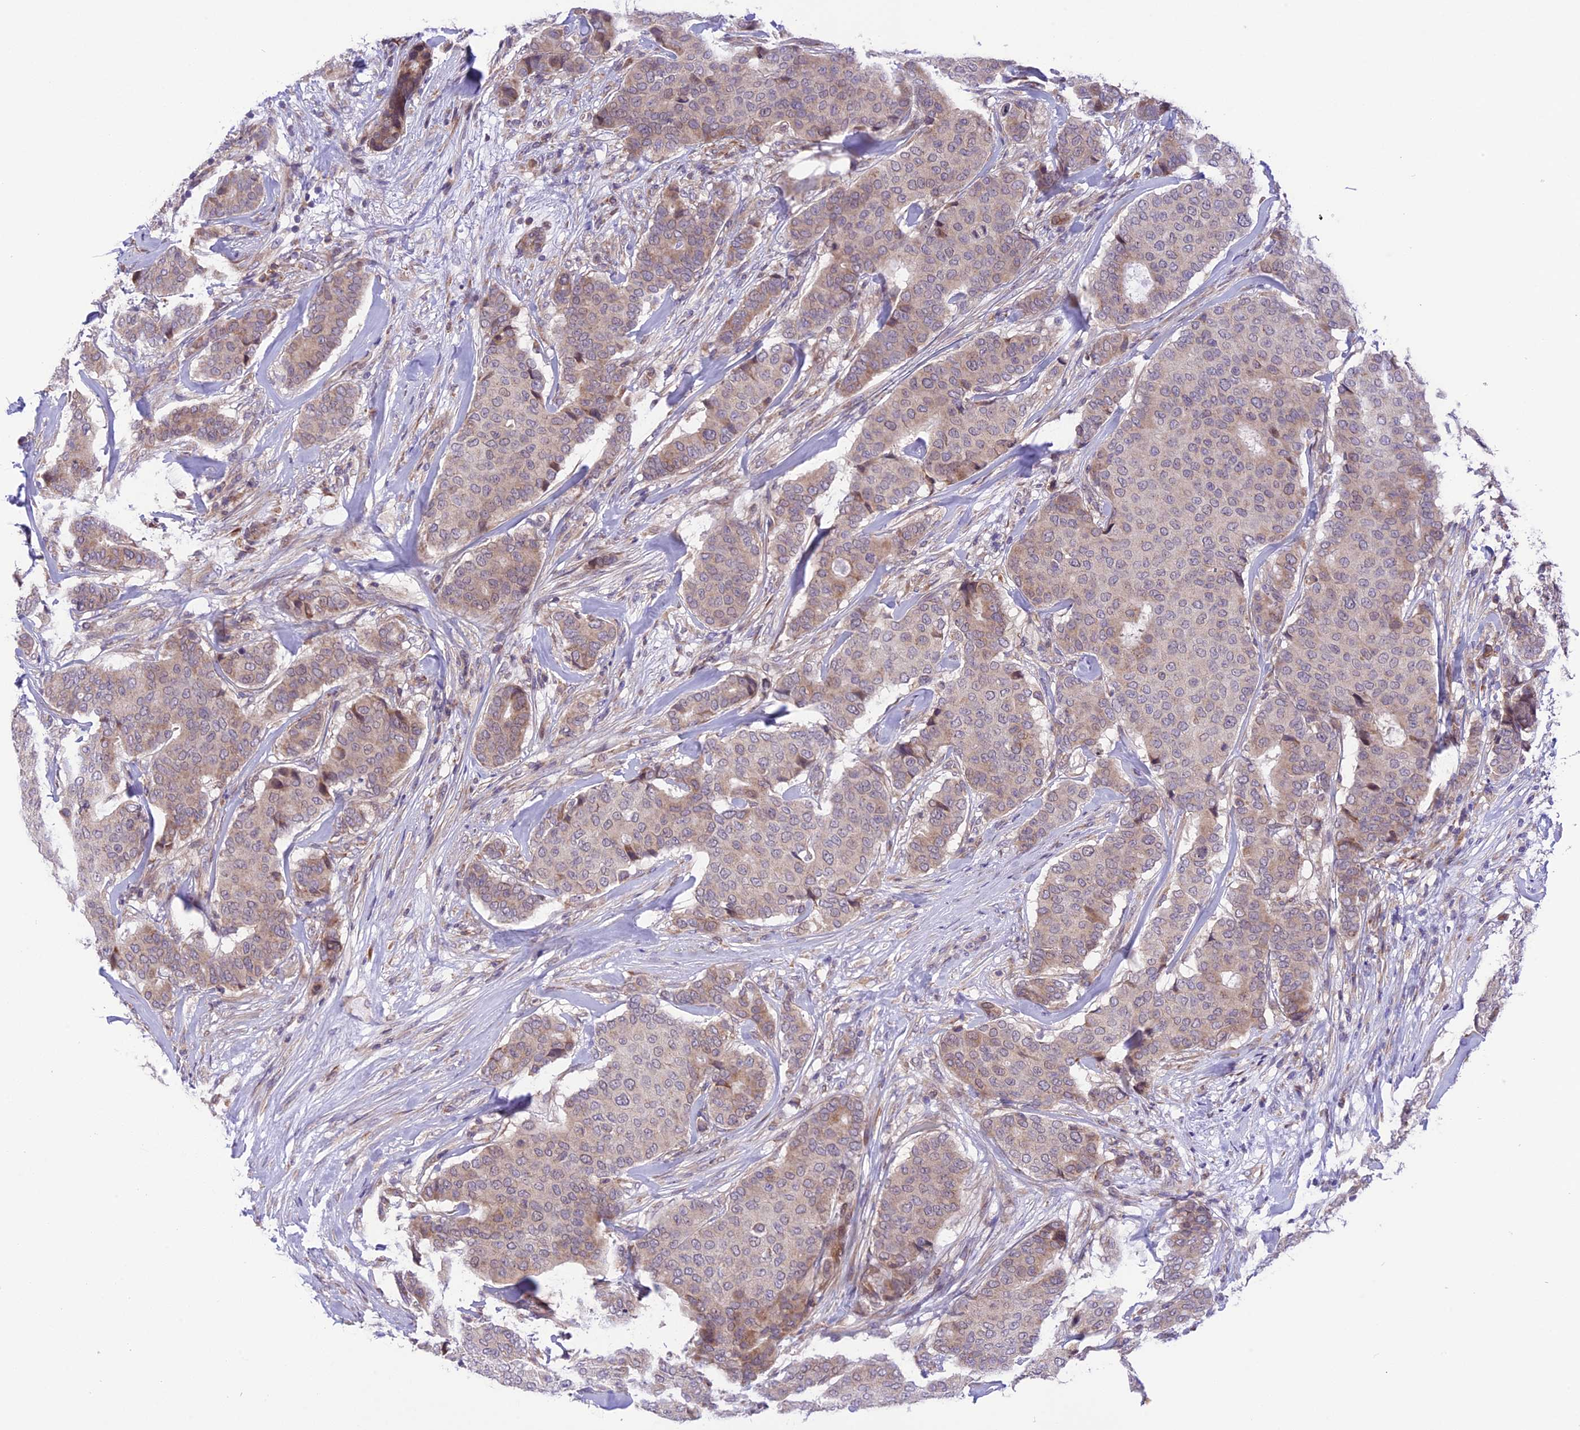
{"staining": {"intensity": "weak", "quantity": "25%-75%", "location": "cytoplasmic/membranous"}, "tissue": "breast cancer", "cell_type": "Tumor cells", "image_type": "cancer", "snomed": [{"axis": "morphology", "description": "Duct carcinoma"}, {"axis": "topography", "description": "Breast"}], "caption": "Tumor cells show low levels of weak cytoplasmic/membranous expression in approximately 25%-75% of cells in human breast cancer.", "gene": "ARMCX6", "patient": {"sex": "female", "age": 75}}